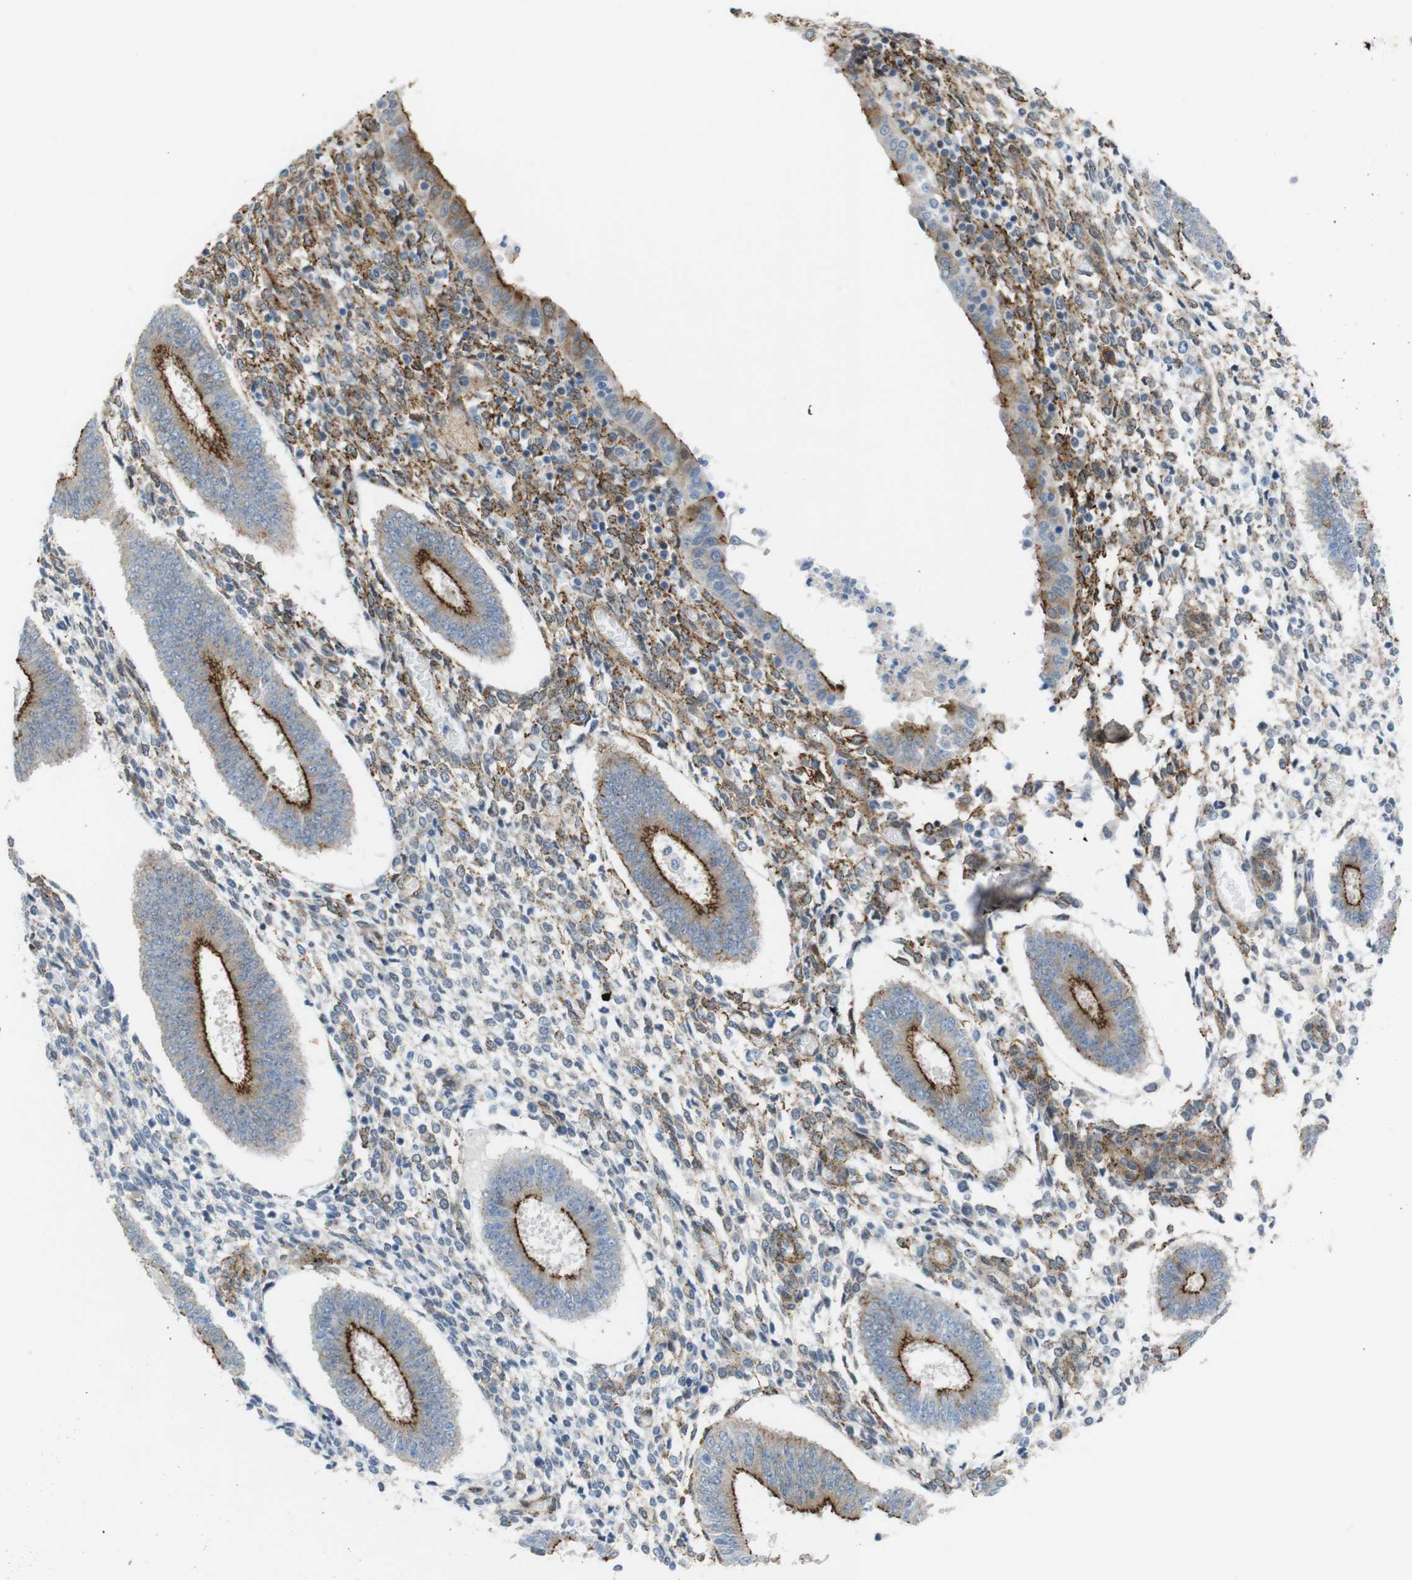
{"staining": {"intensity": "negative", "quantity": "none", "location": "none"}, "tissue": "endometrium", "cell_type": "Cells in endometrial stroma", "image_type": "normal", "snomed": [{"axis": "morphology", "description": "Normal tissue, NOS"}, {"axis": "topography", "description": "Endometrium"}], "caption": "Image shows no significant protein positivity in cells in endometrial stroma of normal endometrium.", "gene": "TJP3", "patient": {"sex": "female", "age": 35}}